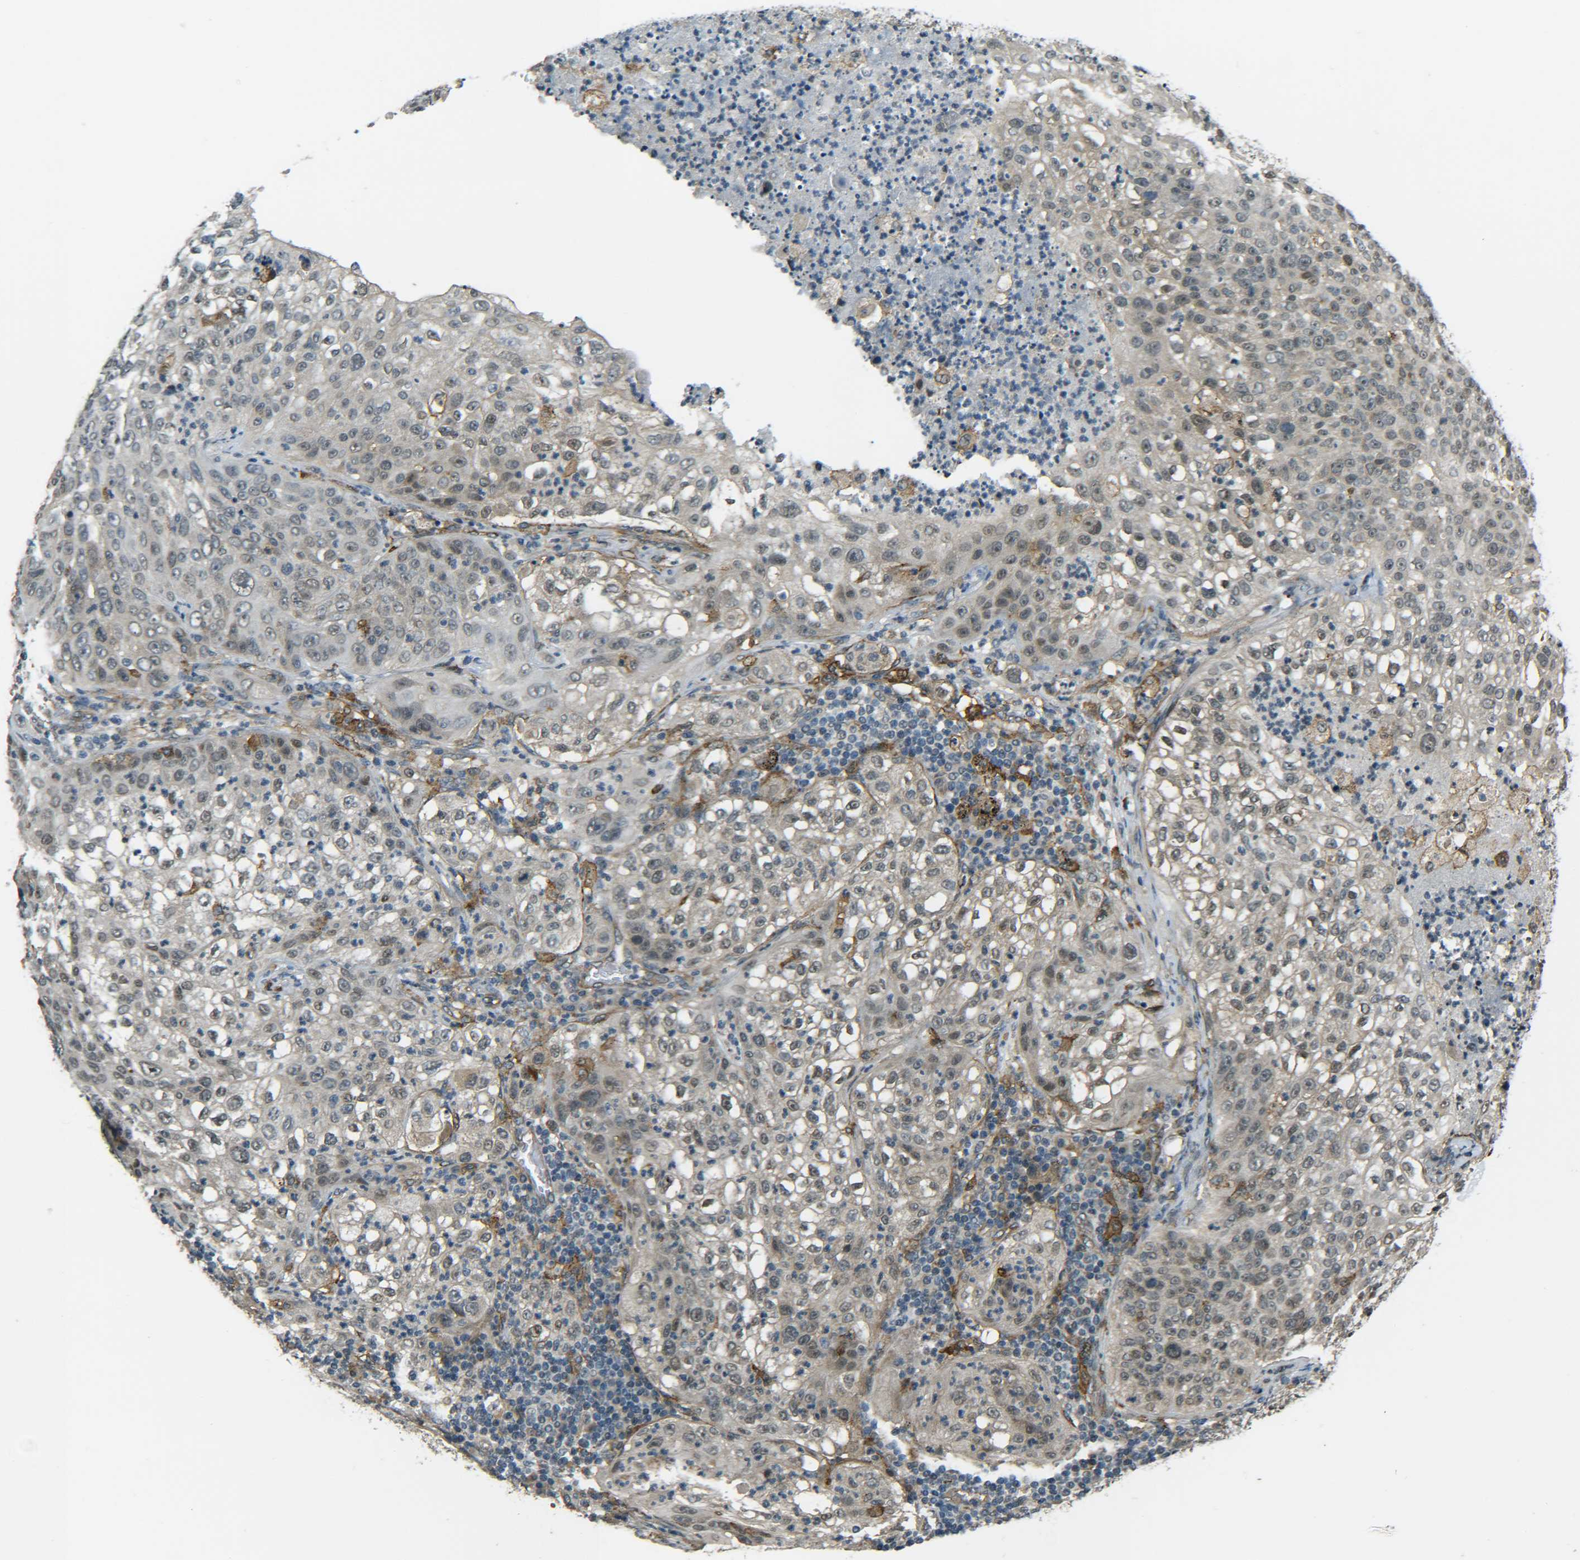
{"staining": {"intensity": "weak", "quantity": ">75%", "location": "nuclear"}, "tissue": "lung cancer", "cell_type": "Tumor cells", "image_type": "cancer", "snomed": [{"axis": "morphology", "description": "Inflammation, NOS"}, {"axis": "morphology", "description": "Squamous cell carcinoma, NOS"}, {"axis": "topography", "description": "Lymph node"}, {"axis": "topography", "description": "Soft tissue"}, {"axis": "topography", "description": "Lung"}], "caption": "Protein expression by IHC shows weak nuclear staining in approximately >75% of tumor cells in lung cancer (squamous cell carcinoma). (DAB (3,3'-diaminobenzidine) = brown stain, brightfield microscopy at high magnification).", "gene": "DAB2", "patient": {"sex": "male", "age": 66}}